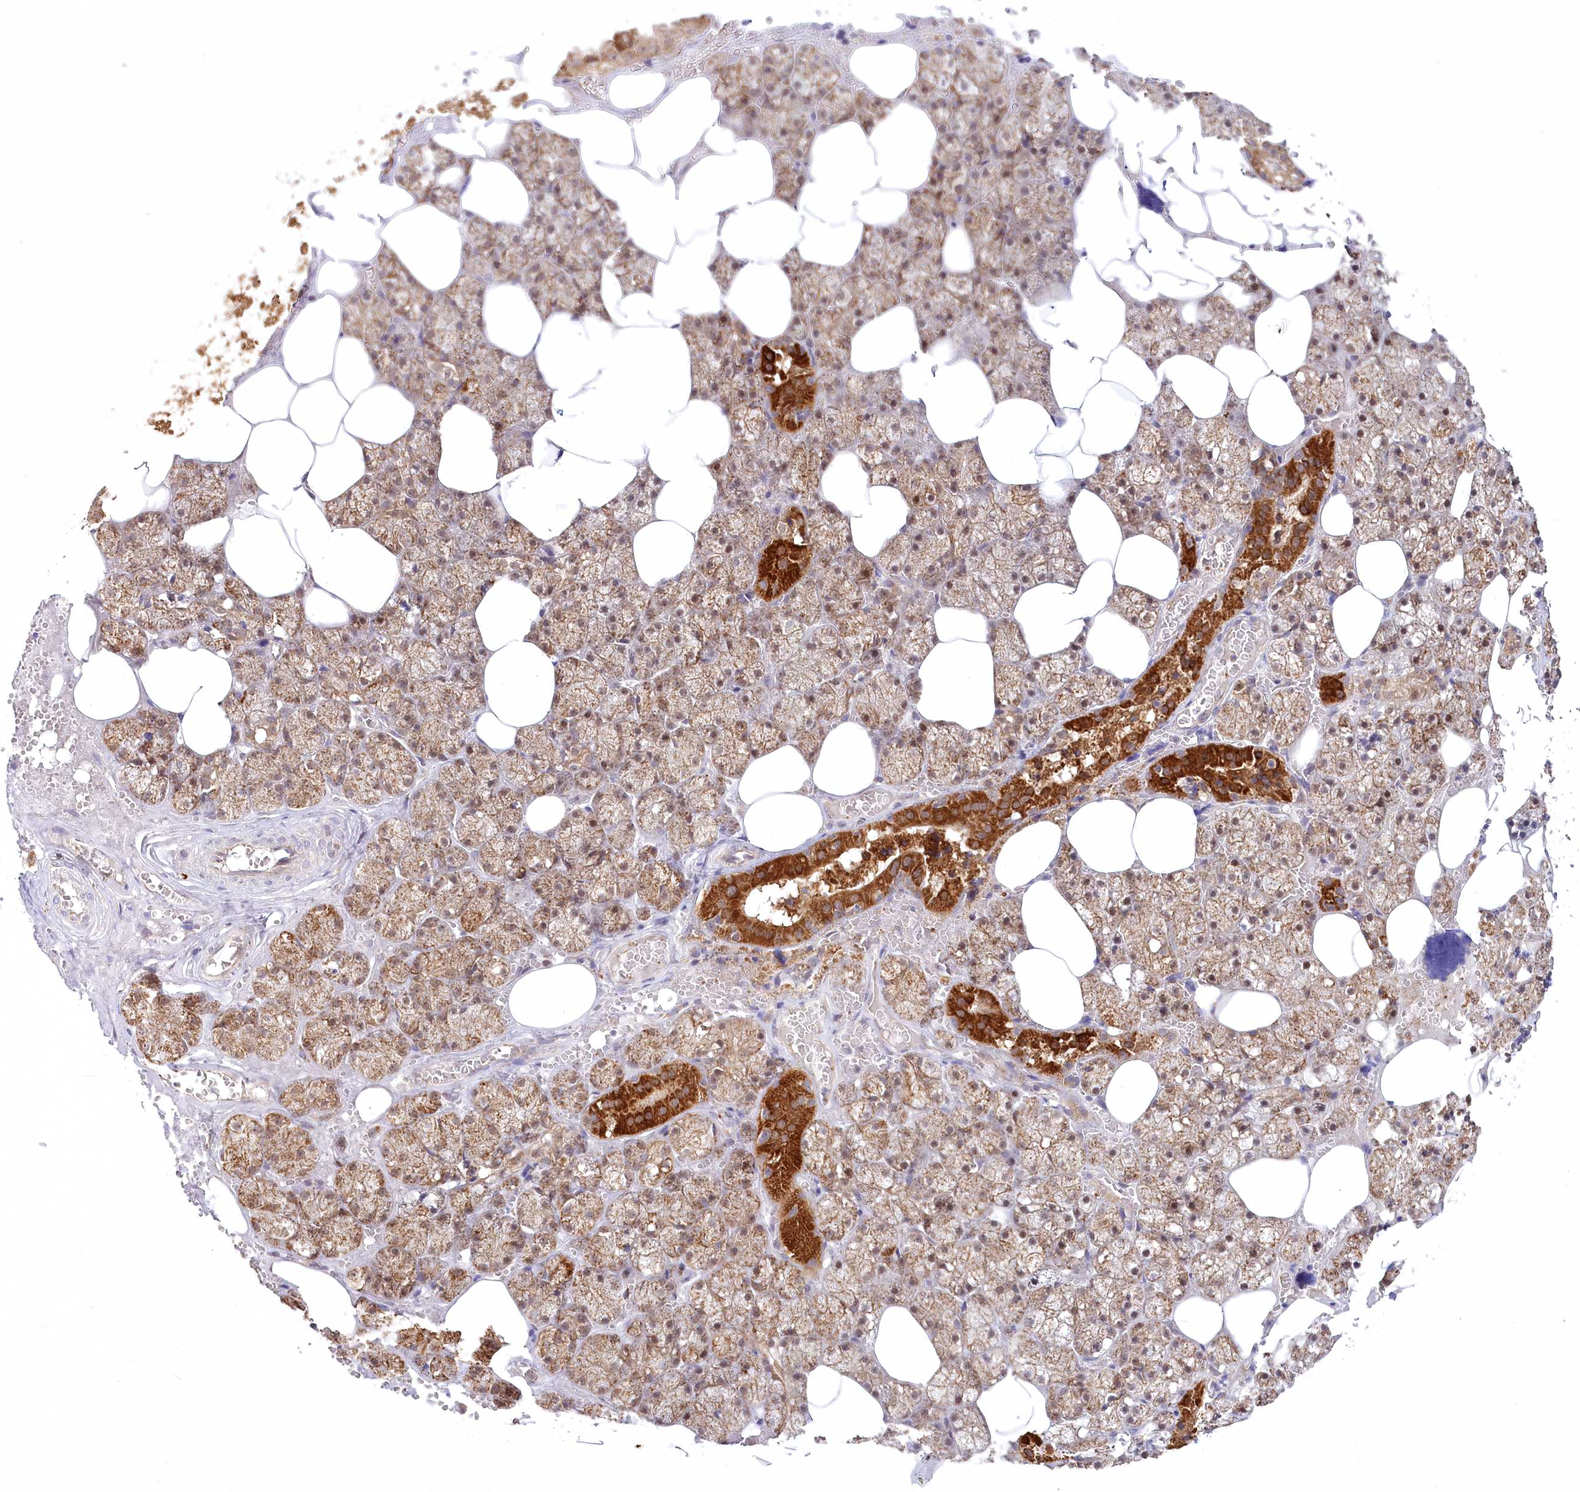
{"staining": {"intensity": "strong", "quantity": ">75%", "location": "cytoplasmic/membranous"}, "tissue": "salivary gland", "cell_type": "Glandular cells", "image_type": "normal", "snomed": [{"axis": "morphology", "description": "Normal tissue, NOS"}, {"axis": "topography", "description": "Salivary gland"}], "caption": "A brown stain shows strong cytoplasmic/membranous positivity of a protein in glandular cells of benign human salivary gland. The staining was performed using DAB (3,3'-diaminobenzidine), with brown indicating positive protein expression. Nuclei are stained blue with hematoxylin.", "gene": "RTN4IP1", "patient": {"sex": "male", "age": 62}}